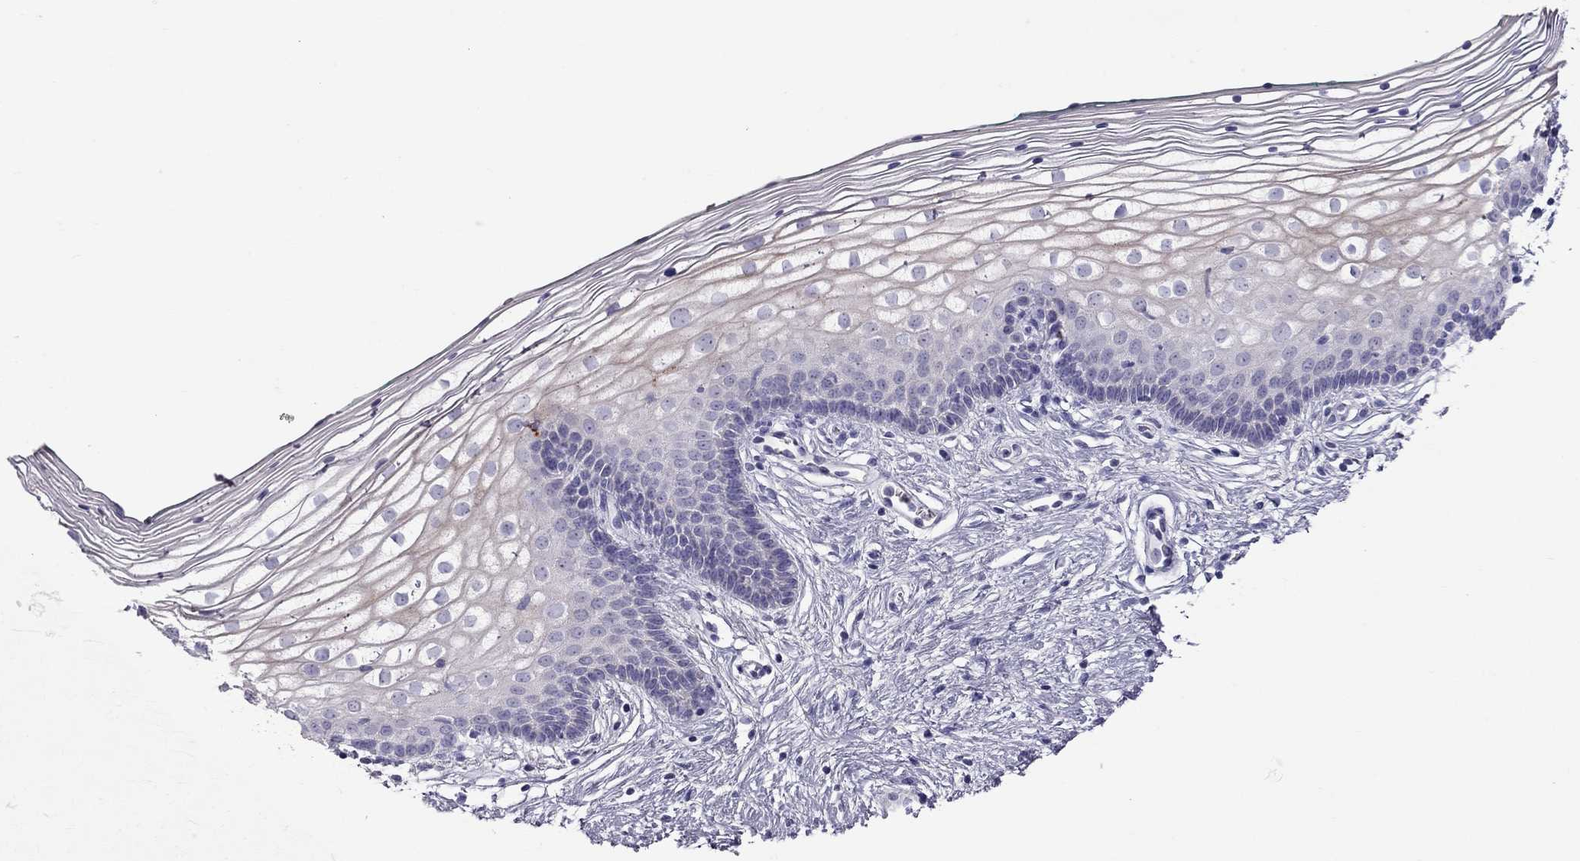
{"staining": {"intensity": "moderate", "quantity": "<25%", "location": "cytoplasmic/membranous"}, "tissue": "vagina", "cell_type": "Squamous epithelial cells", "image_type": "normal", "snomed": [{"axis": "morphology", "description": "Normal tissue, NOS"}, {"axis": "topography", "description": "Vagina"}], "caption": "Benign vagina was stained to show a protein in brown. There is low levels of moderate cytoplasmic/membranous positivity in about <25% of squamous epithelial cells. (brown staining indicates protein expression, while blue staining denotes nuclei).", "gene": "ERC2", "patient": {"sex": "female", "age": 36}}